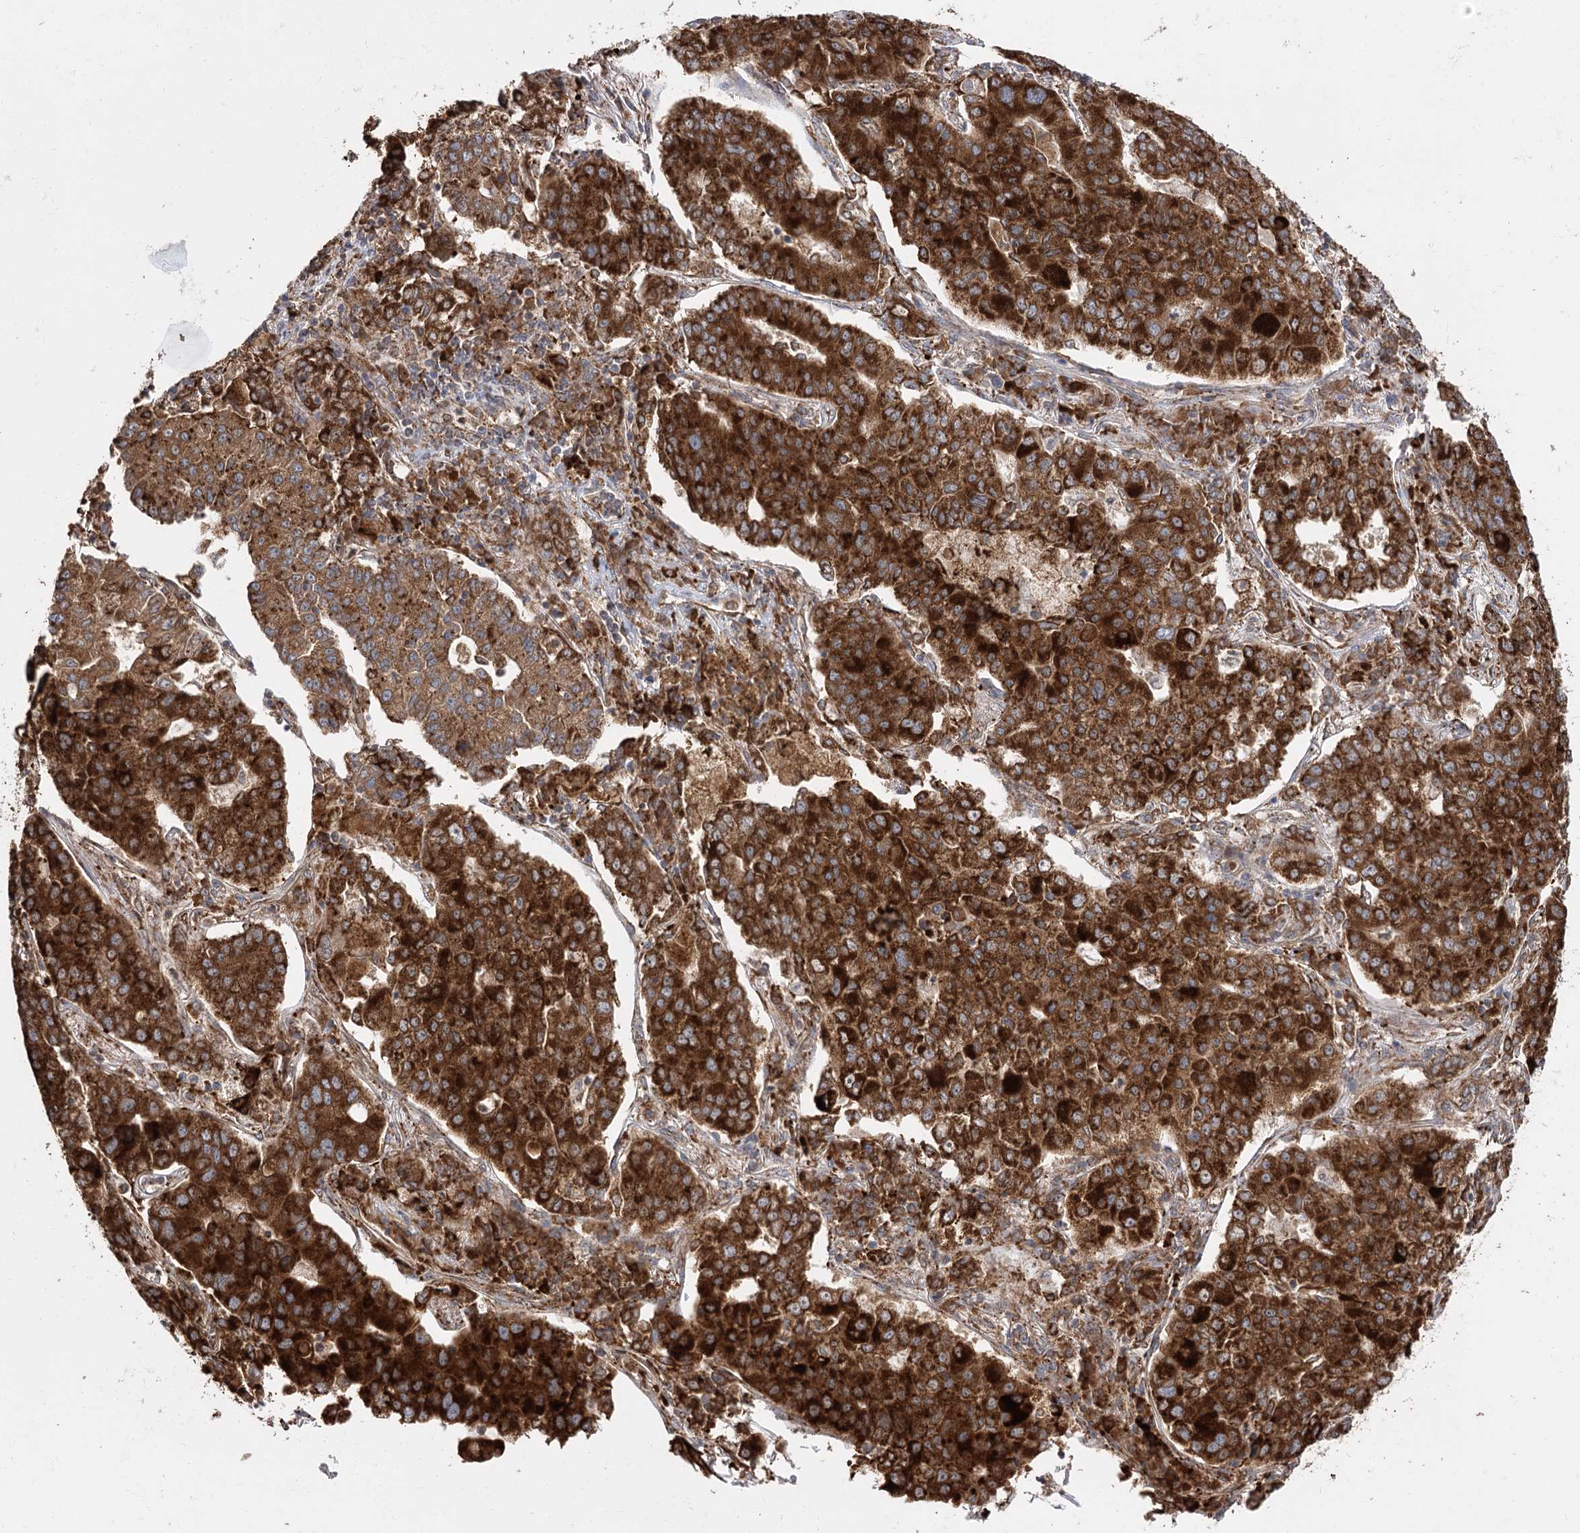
{"staining": {"intensity": "strong", "quantity": ">75%", "location": "cytoplasmic/membranous"}, "tissue": "lung cancer", "cell_type": "Tumor cells", "image_type": "cancer", "snomed": [{"axis": "morphology", "description": "Adenocarcinoma, NOS"}, {"axis": "topography", "description": "Lung"}], "caption": "Lung cancer (adenocarcinoma) stained with DAB immunohistochemistry (IHC) exhibits high levels of strong cytoplasmic/membranous positivity in approximately >75% of tumor cells.", "gene": "DNAJB14", "patient": {"sex": "male", "age": 49}}